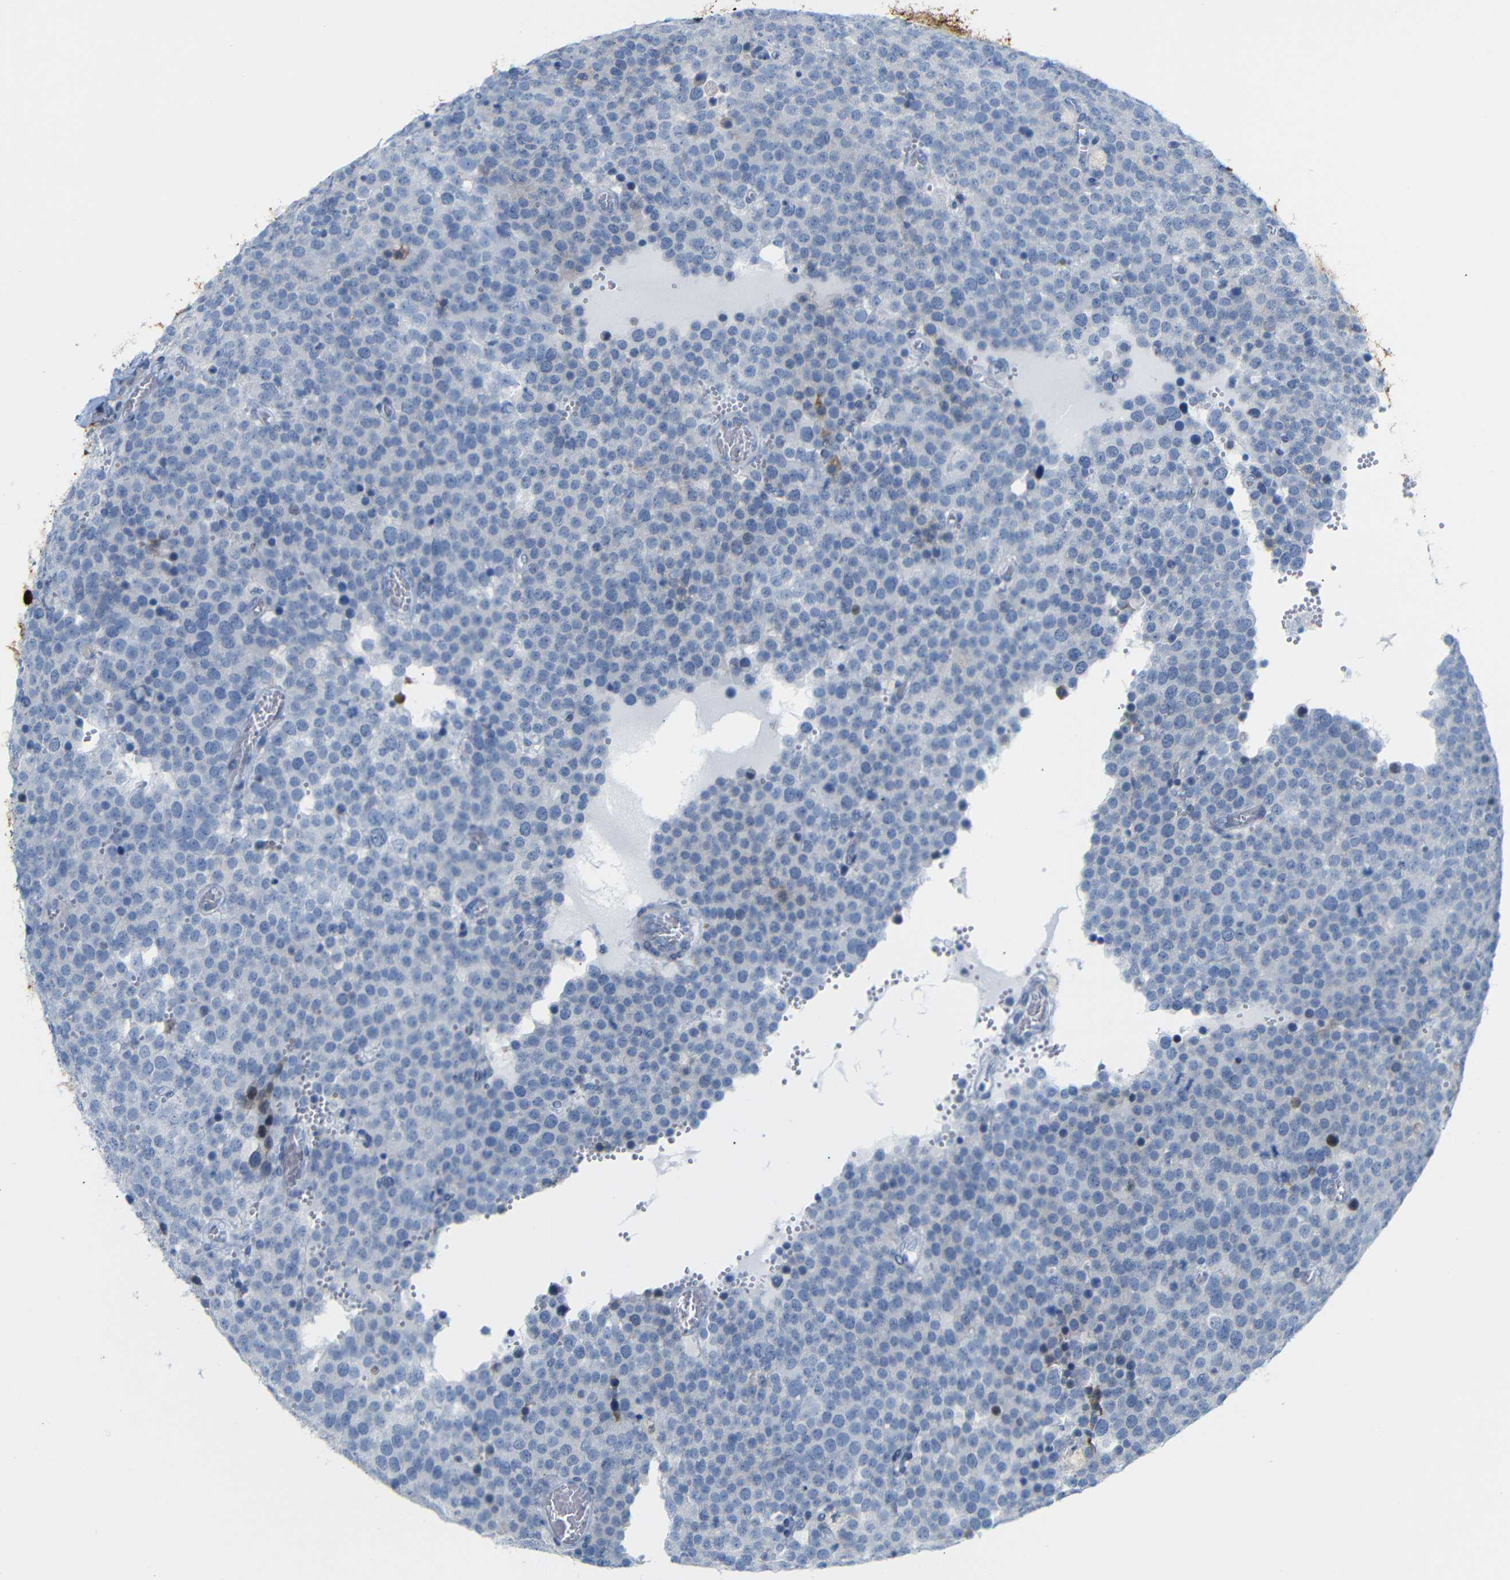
{"staining": {"intensity": "negative", "quantity": "none", "location": "none"}, "tissue": "testis cancer", "cell_type": "Tumor cells", "image_type": "cancer", "snomed": [{"axis": "morphology", "description": "Normal tissue, NOS"}, {"axis": "morphology", "description": "Seminoma, NOS"}, {"axis": "topography", "description": "Testis"}], "caption": "The immunohistochemistry photomicrograph has no significant staining in tumor cells of seminoma (testis) tissue.", "gene": "MT1A", "patient": {"sex": "male", "age": 71}}